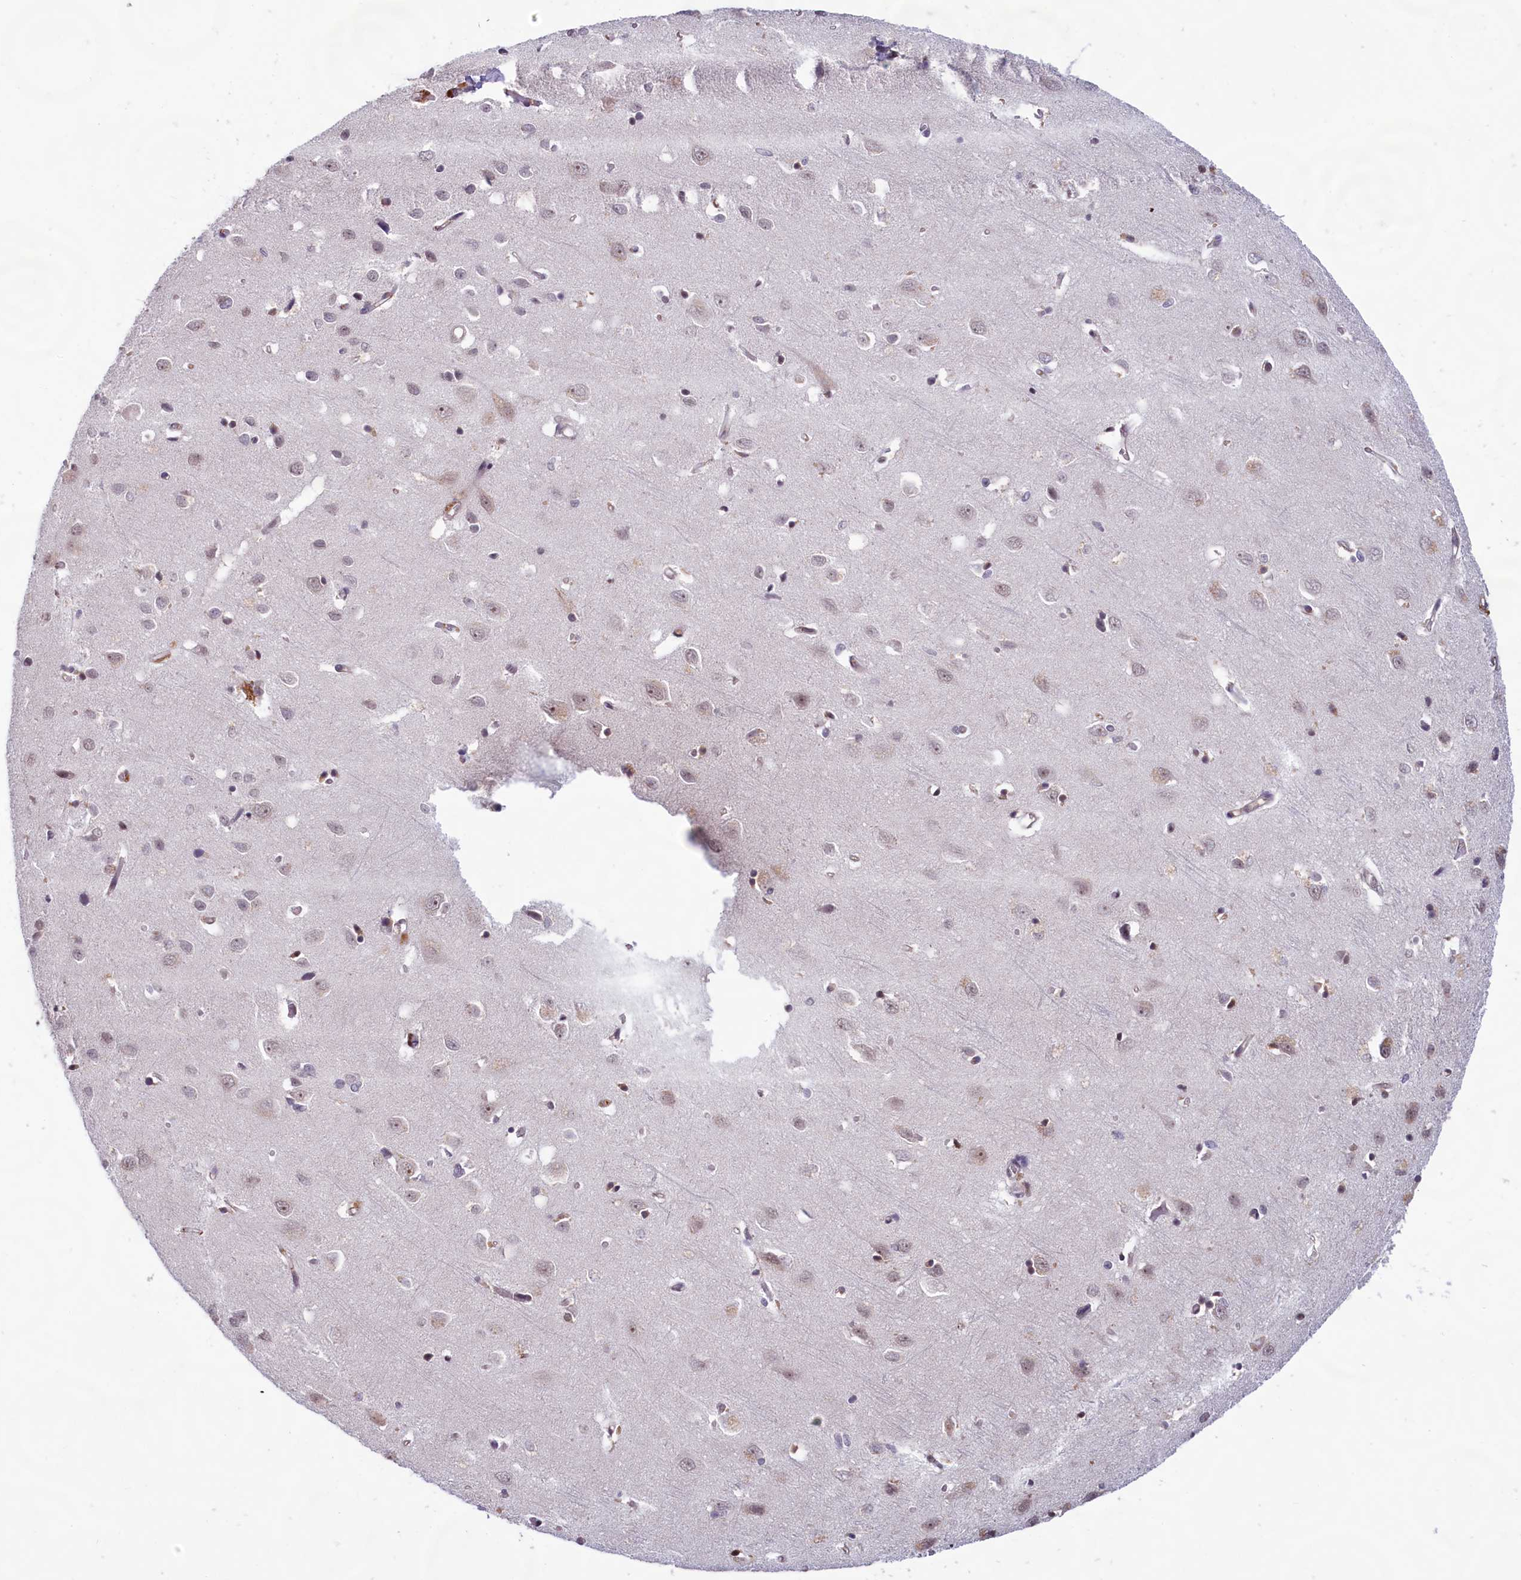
{"staining": {"intensity": "weak", "quantity": ">75%", "location": "cytoplasmic/membranous"}, "tissue": "cerebral cortex", "cell_type": "Endothelial cells", "image_type": "normal", "snomed": [{"axis": "morphology", "description": "Normal tissue, NOS"}, {"axis": "topography", "description": "Cerebral cortex"}], "caption": "DAB immunohistochemical staining of unremarkable human cerebral cortex shows weak cytoplasmic/membranous protein staining in about >75% of endothelial cells.", "gene": "C1D", "patient": {"sex": "female", "age": 64}}